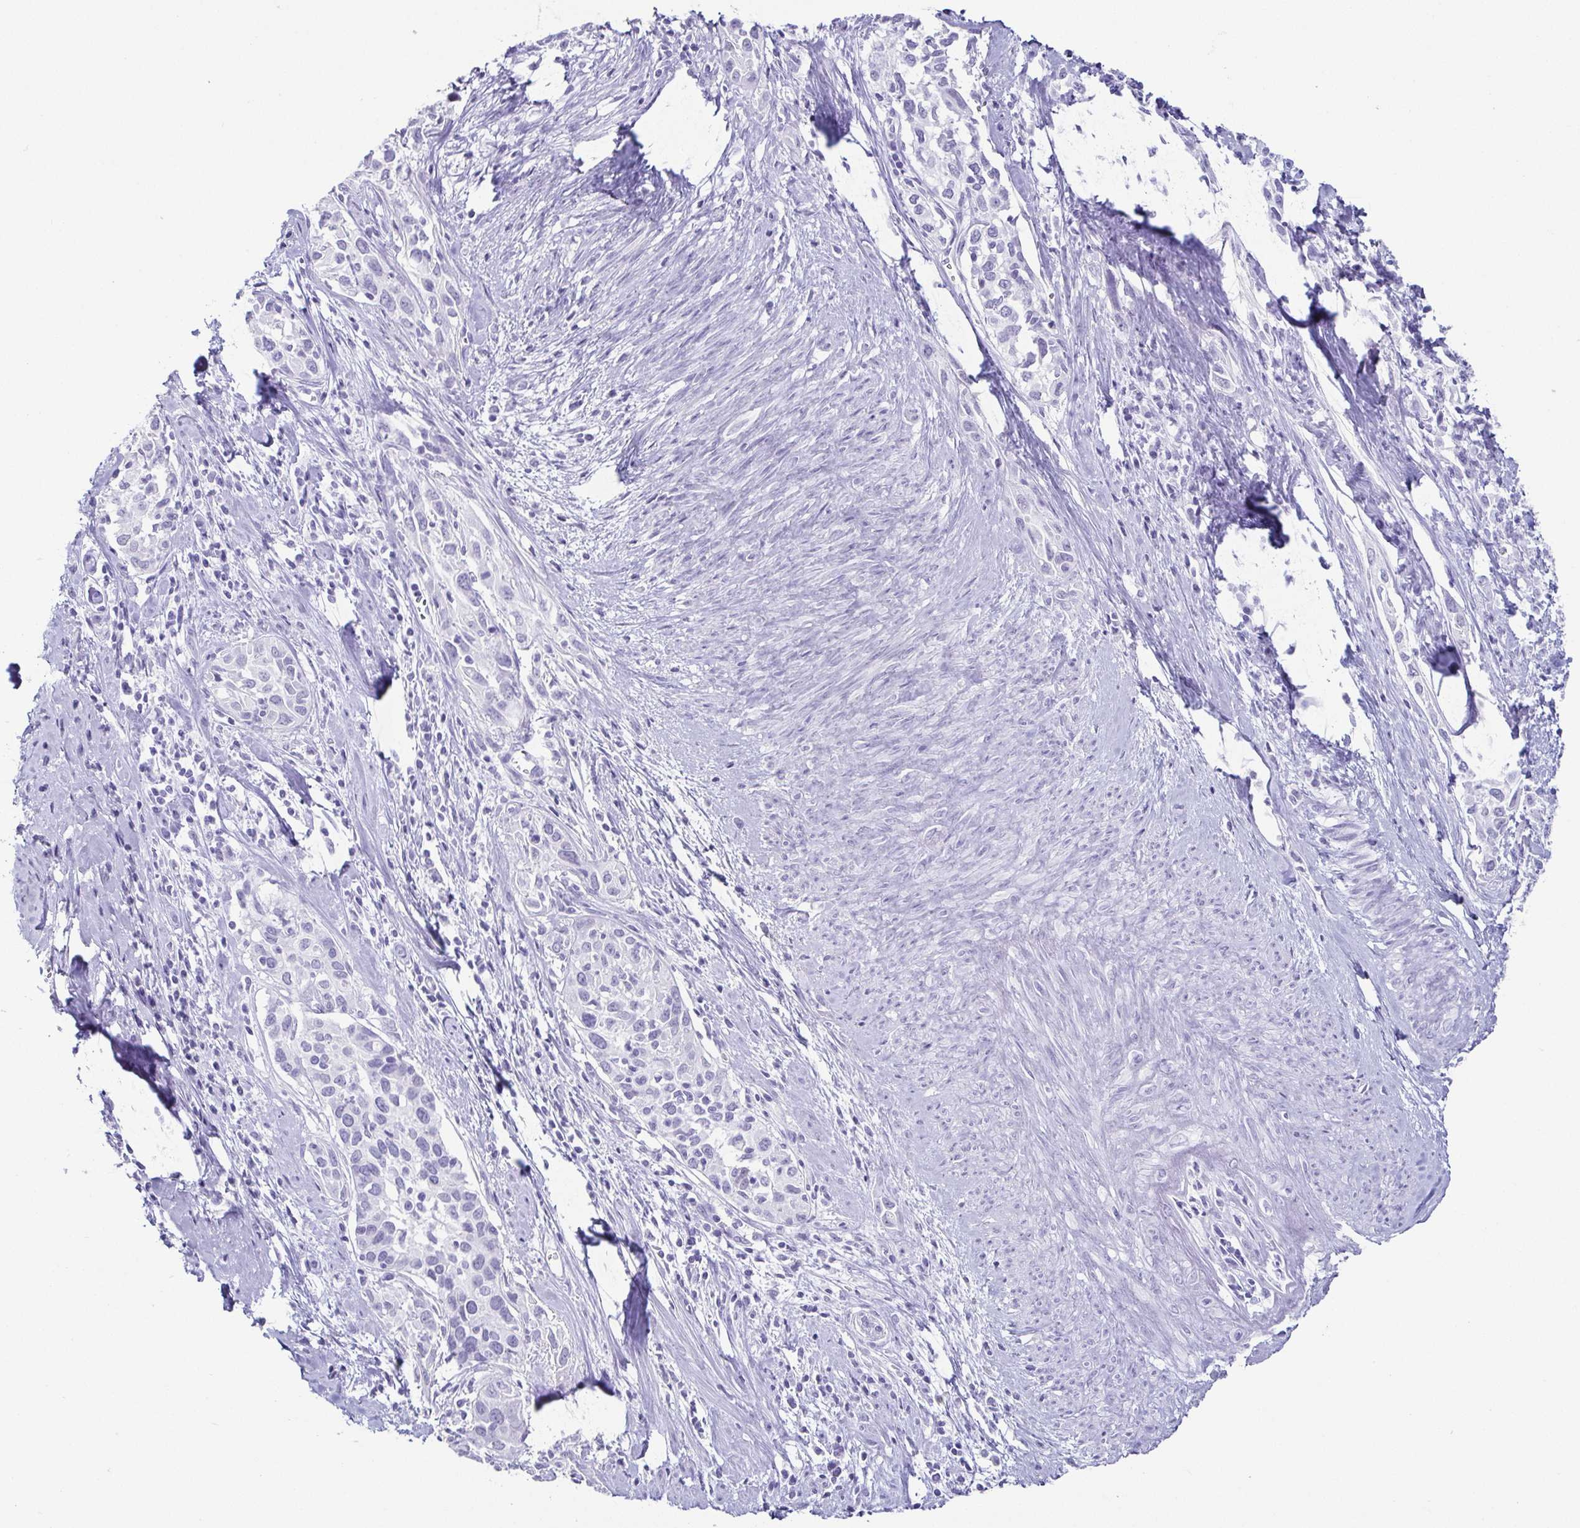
{"staining": {"intensity": "negative", "quantity": "none", "location": "none"}, "tissue": "cervical cancer", "cell_type": "Tumor cells", "image_type": "cancer", "snomed": [{"axis": "morphology", "description": "Squamous cell carcinoma, NOS"}, {"axis": "topography", "description": "Cervix"}], "caption": "Immunohistochemistry of human squamous cell carcinoma (cervical) reveals no staining in tumor cells. (DAB (3,3'-diaminobenzidine) IHC with hematoxylin counter stain).", "gene": "ESX1", "patient": {"sex": "female", "age": 51}}